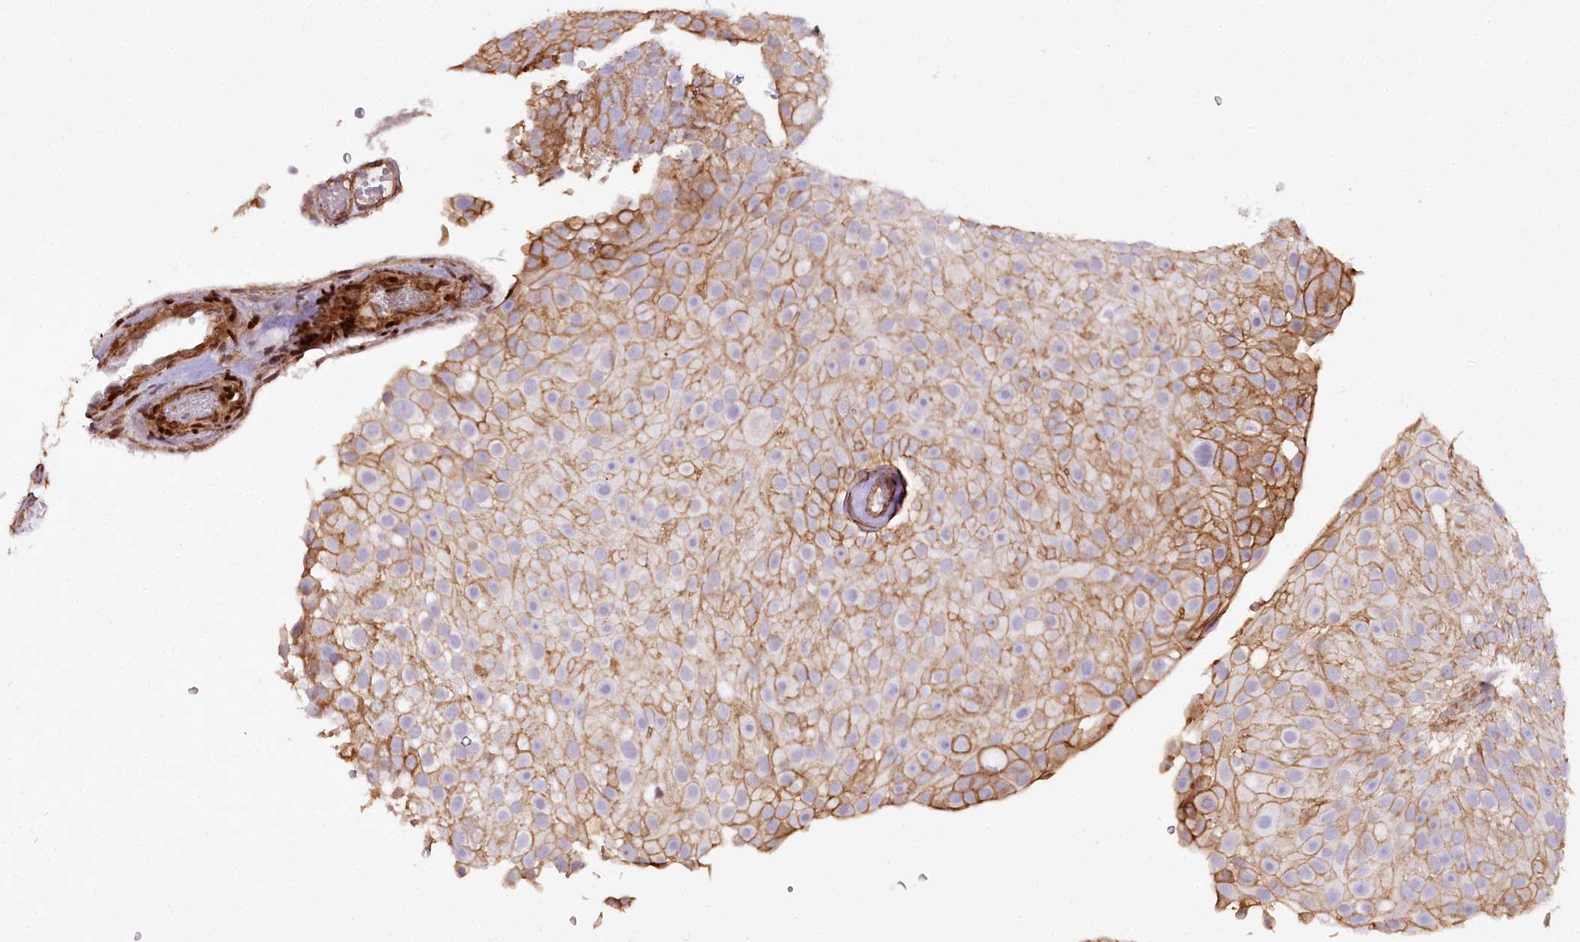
{"staining": {"intensity": "moderate", "quantity": ">75%", "location": "cytoplasmic/membranous"}, "tissue": "urothelial cancer", "cell_type": "Tumor cells", "image_type": "cancer", "snomed": [{"axis": "morphology", "description": "Urothelial carcinoma, Low grade"}, {"axis": "topography", "description": "Urinary bladder"}], "caption": "Tumor cells exhibit medium levels of moderate cytoplasmic/membranous expression in approximately >75% of cells in low-grade urothelial carcinoma. (DAB (3,3'-diaminobenzidine) = brown stain, brightfield microscopy at high magnification).", "gene": "SYNPO2", "patient": {"sex": "male", "age": 78}}